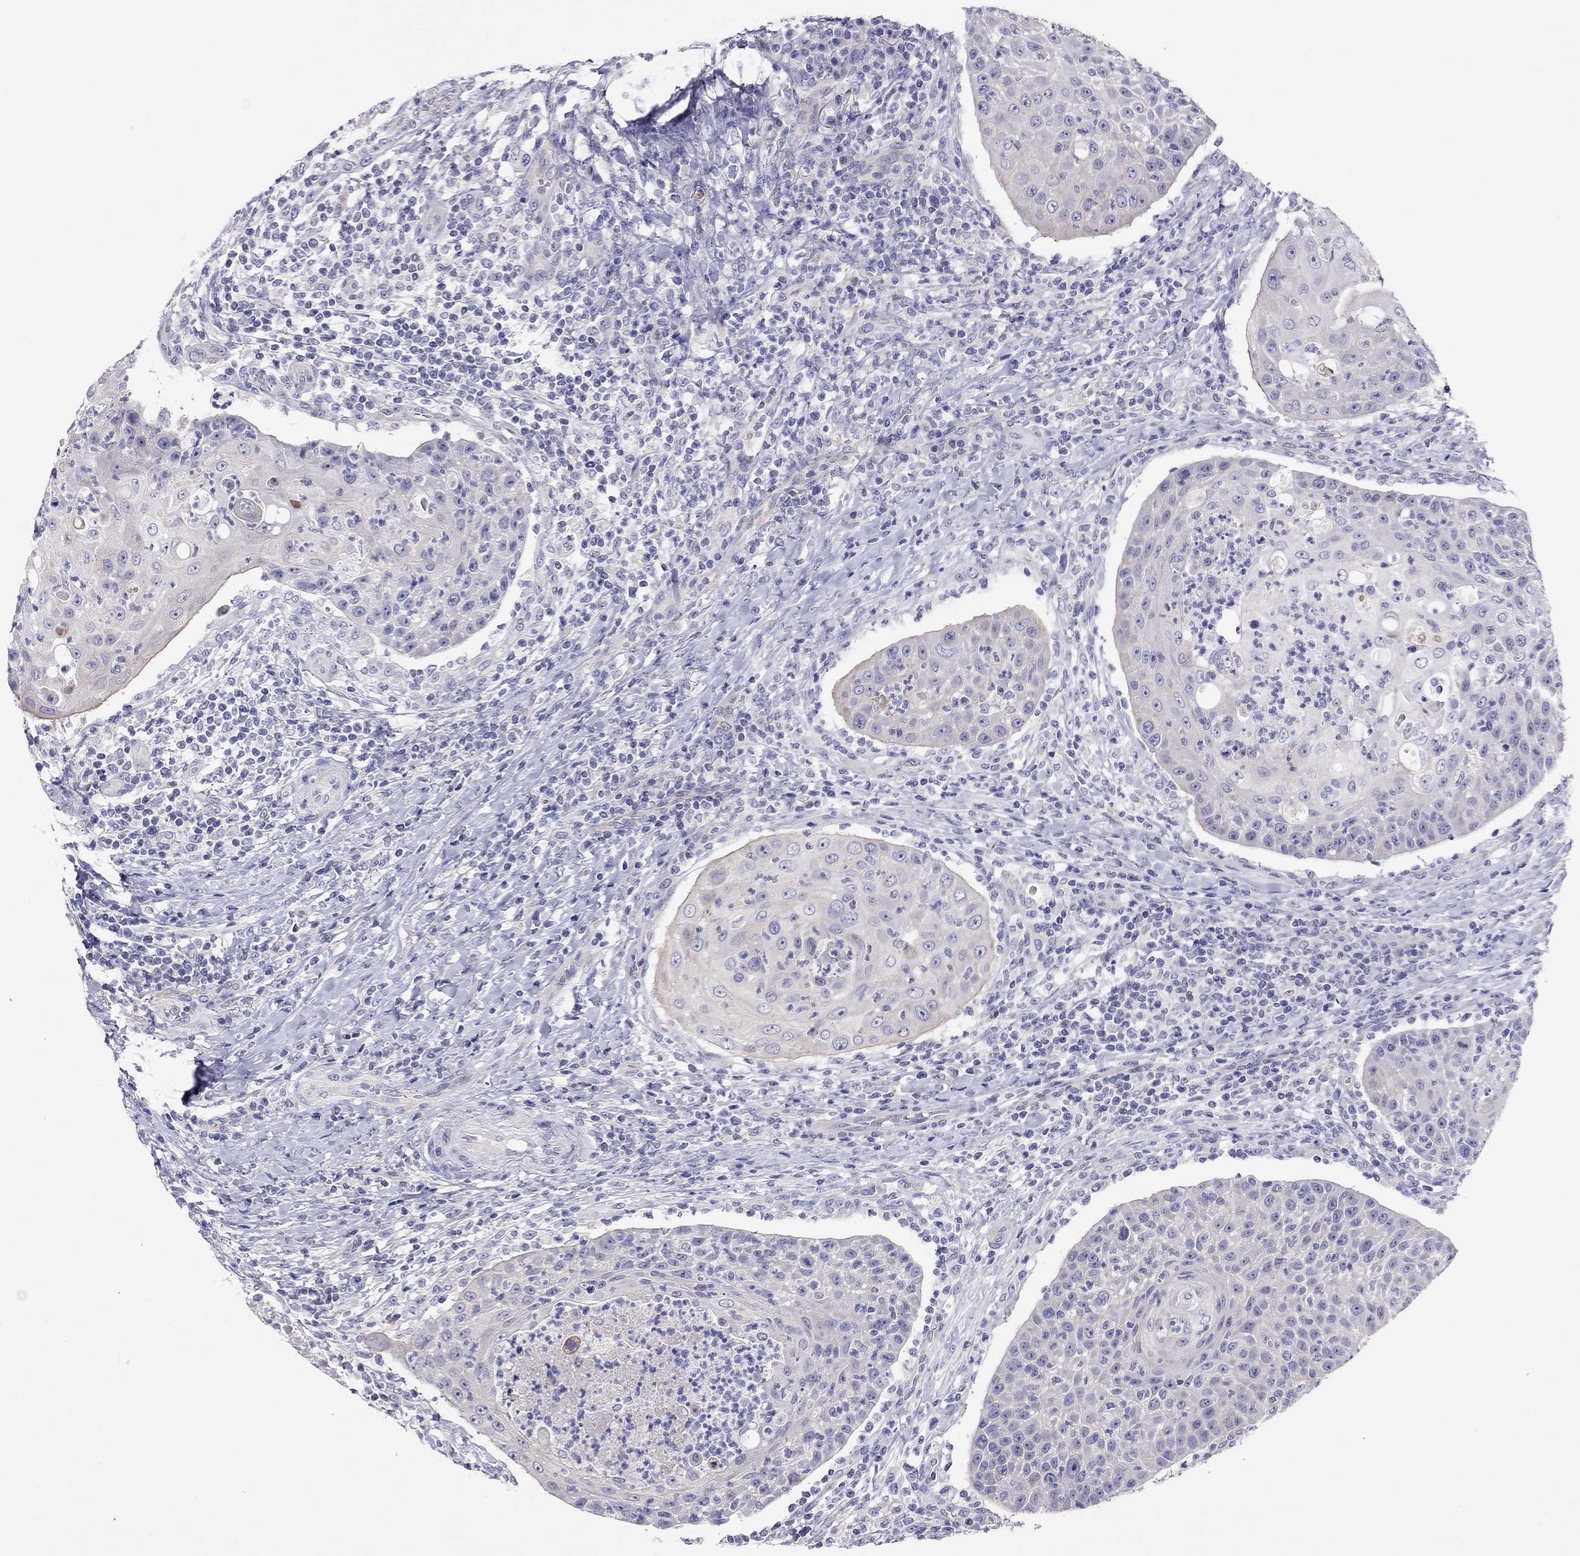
{"staining": {"intensity": "negative", "quantity": "none", "location": "none"}, "tissue": "head and neck cancer", "cell_type": "Tumor cells", "image_type": "cancer", "snomed": [{"axis": "morphology", "description": "Squamous cell carcinoma, NOS"}, {"axis": "topography", "description": "Head-Neck"}], "caption": "The image exhibits no significant staining in tumor cells of squamous cell carcinoma (head and neck).", "gene": "CAPNS2", "patient": {"sex": "male", "age": 69}}